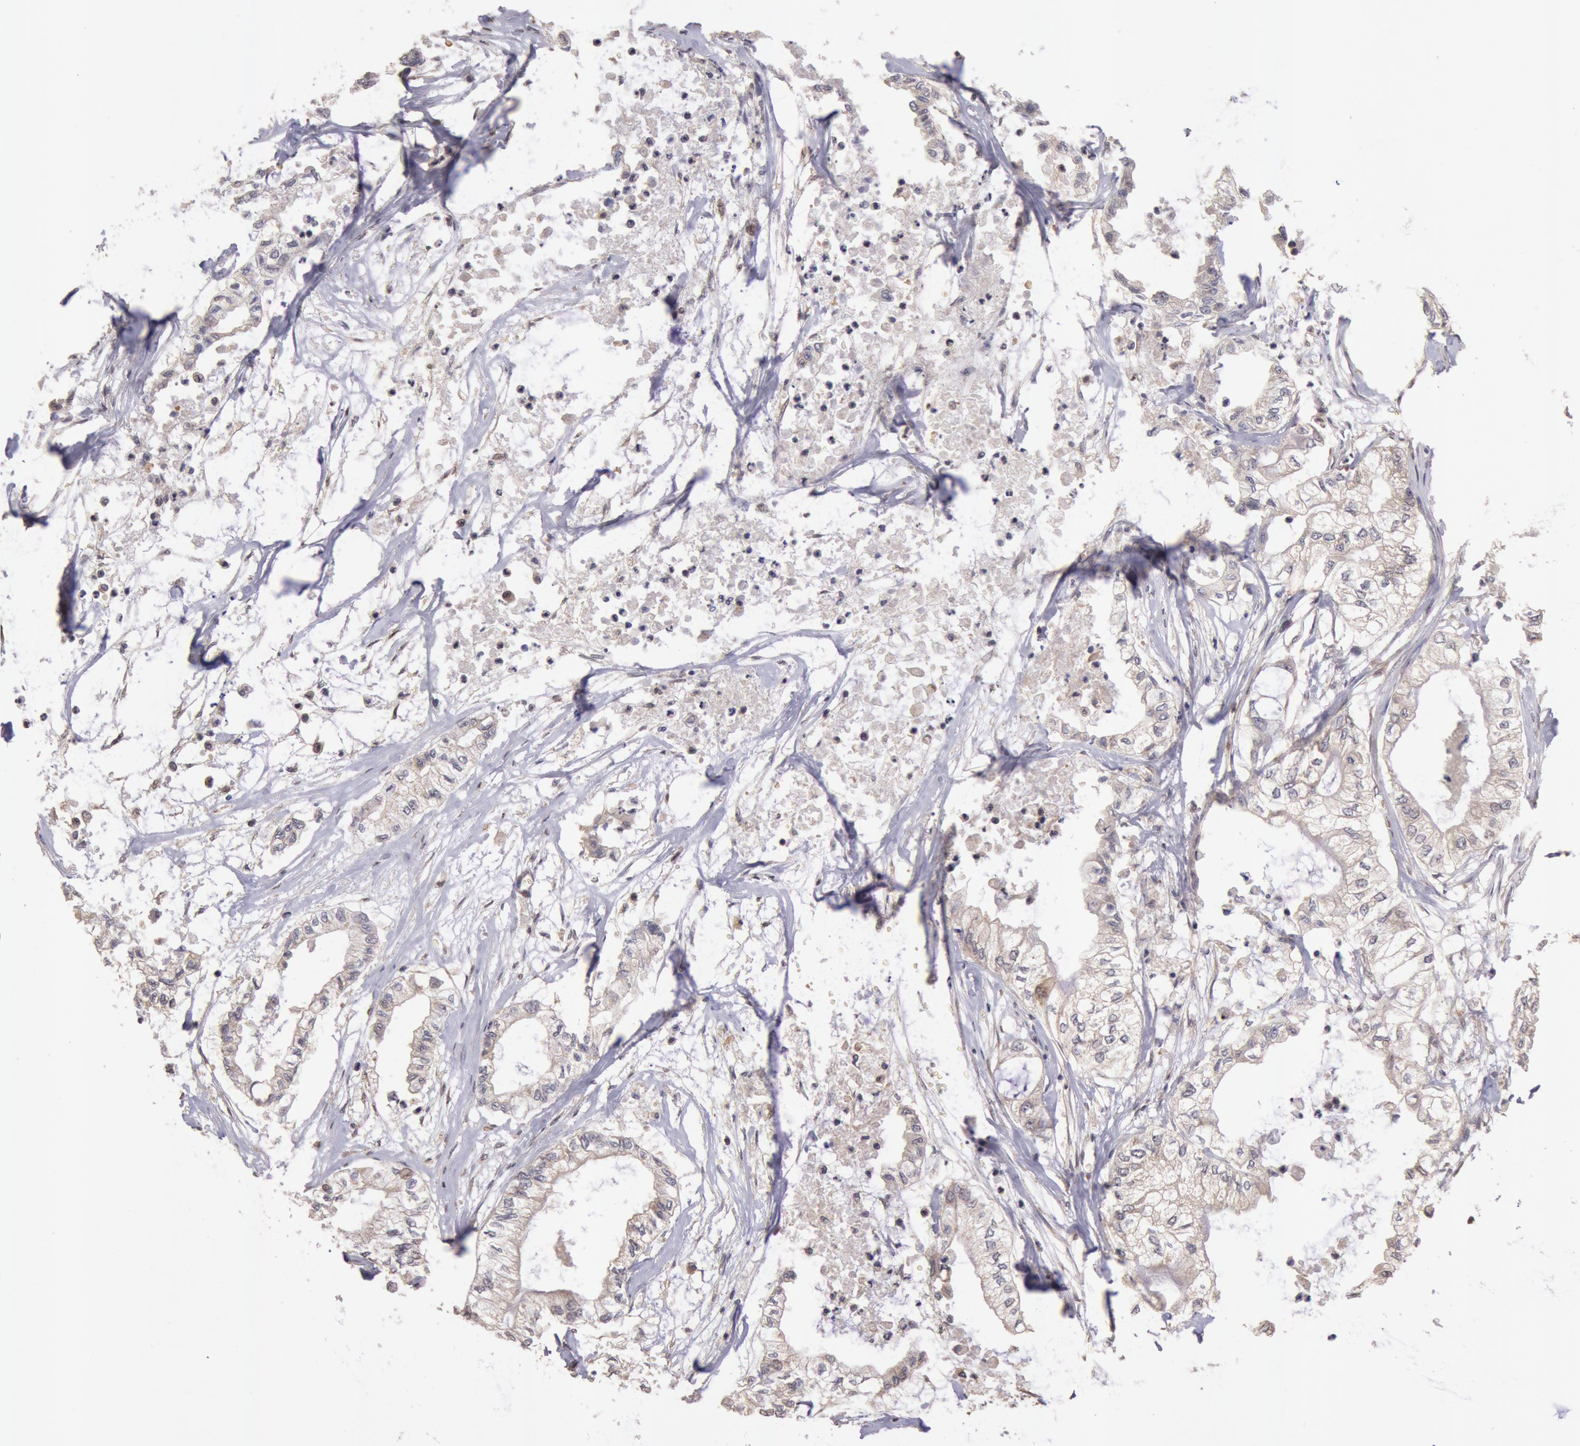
{"staining": {"intensity": "weak", "quantity": ">75%", "location": "cytoplasmic/membranous"}, "tissue": "pancreatic cancer", "cell_type": "Tumor cells", "image_type": "cancer", "snomed": [{"axis": "morphology", "description": "Adenocarcinoma, NOS"}, {"axis": "topography", "description": "Pancreas"}], "caption": "High-power microscopy captured an immunohistochemistry micrograph of adenocarcinoma (pancreatic), revealing weak cytoplasmic/membranous positivity in about >75% of tumor cells.", "gene": "COMT", "patient": {"sex": "male", "age": 79}}